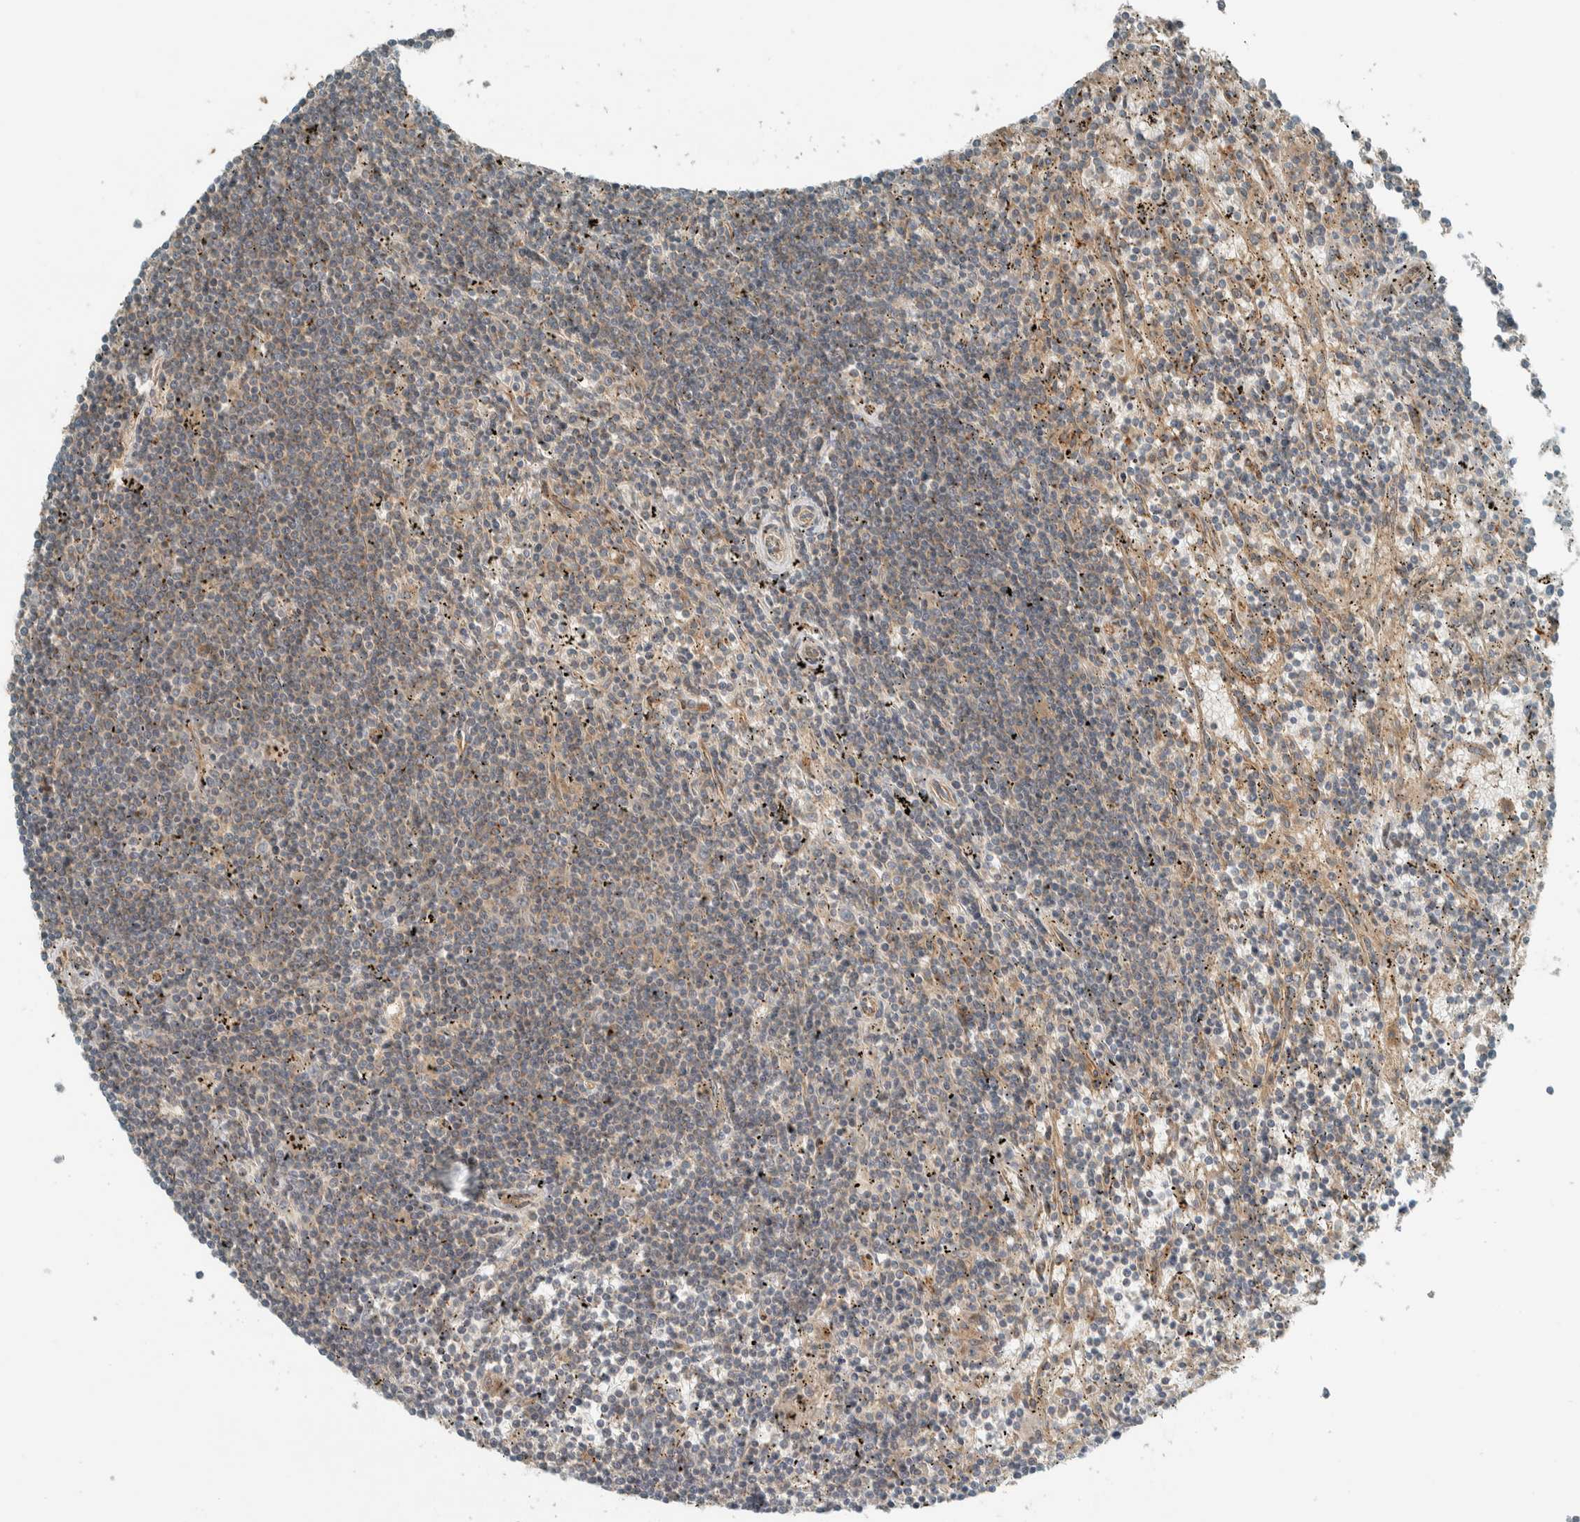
{"staining": {"intensity": "weak", "quantity": ">75%", "location": "cytoplasmic/membranous"}, "tissue": "lymphoma", "cell_type": "Tumor cells", "image_type": "cancer", "snomed": [{"axis": "morphology", "description": "Malignant lymphoma, non-Hodgkin's type, Low grade"}, {"axis": "topography", "description": "Spleen"}], "caption": "Malignant lymphoma, non-Hodgkin's type (low-grade) stained for a protein shows weak cytoplasmic/membranous positivity in tumor cells.", "gene": "EXOC7", "patient": {"sex": "male", "age": 76}}